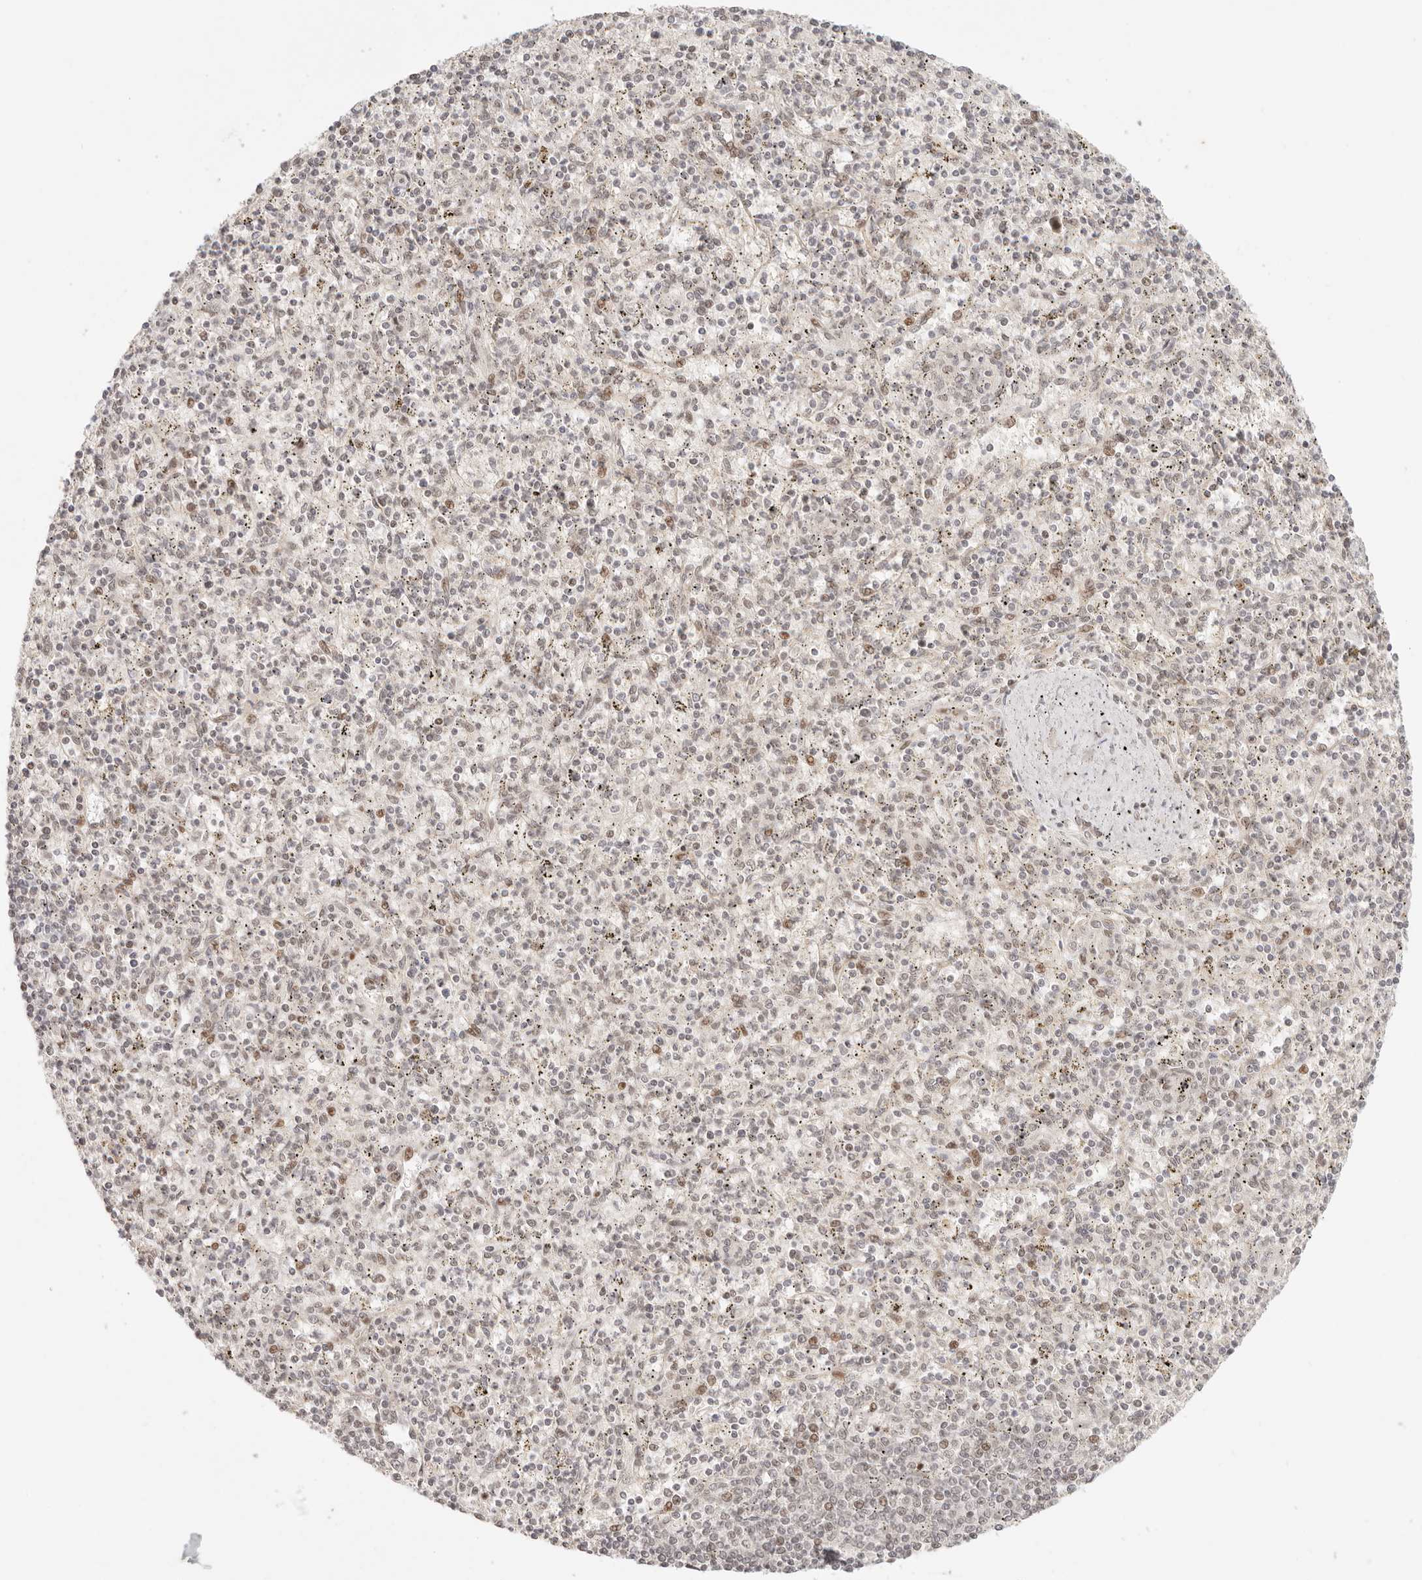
{"staining": {"intensity": "weak", "quantity": "25%-75%", "location": "nuclear"}, "tissue": "spleen", "cell_type": "Cells in red pulp", "image_type": "normal", "snomed": [{"axis": "morphology", "description": "Normal tissue, NOS"}, {"axis": "topography", "description": "Spleen"}], "caption": "High-power microscopy captured an IHC photomicrograph of benign spleen, revealing weak nuclear staining in approximately 25%-75% of cells in red pulp.", "gene": "HOXC5", "patient": {"sex": "male", "age": 72}}